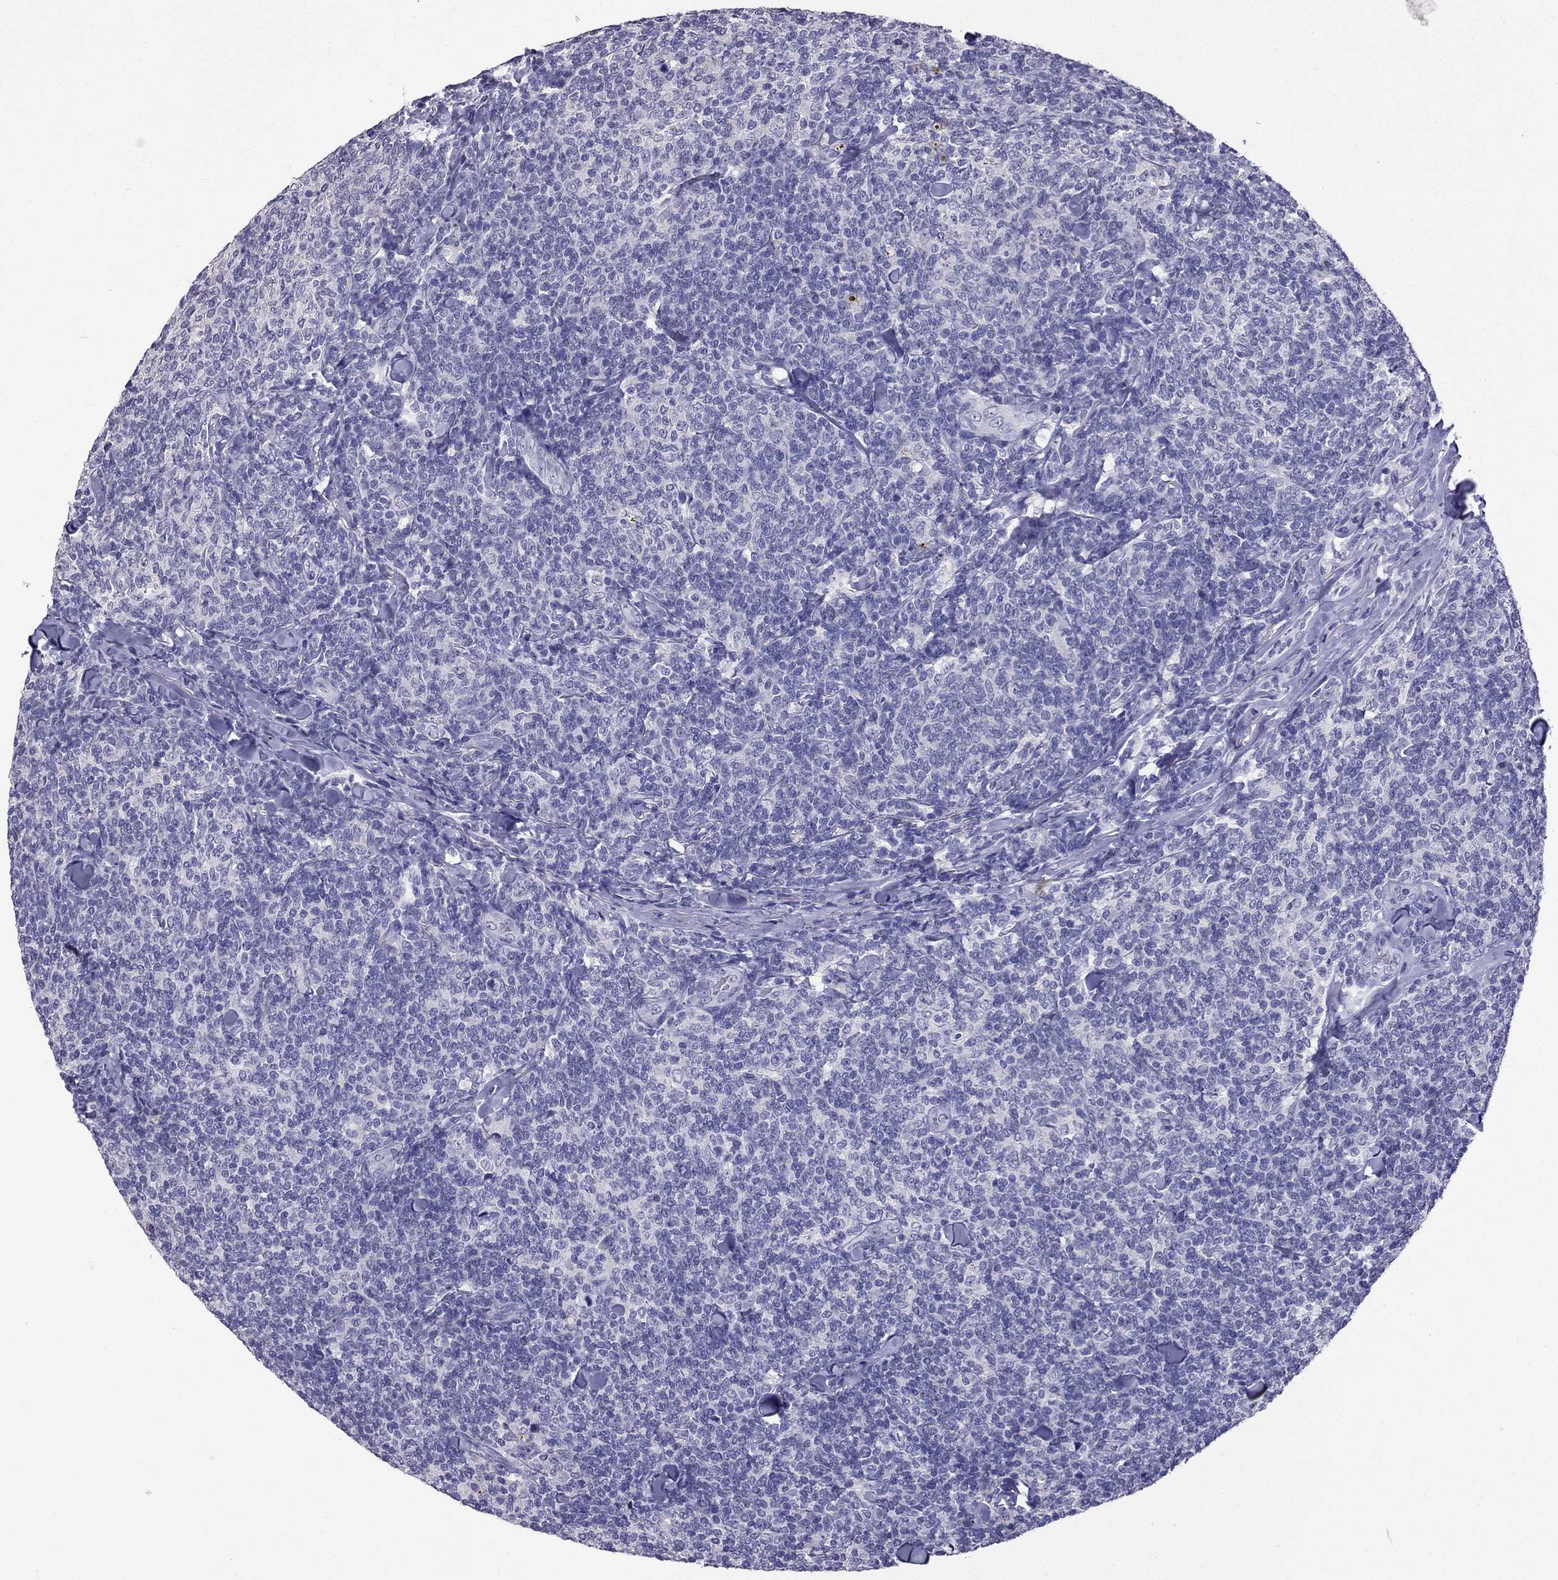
{"staining": {"intensity": "negative", "quantity": "none", "location": "none"}, "tissue": "lymphoma", "cell_type": "Tumor cells", "image_type": "cancer", "snomed": [{"axis": "morphology", "description": "Malignant lymphoma, non-Hodgkin's type, Low grade"}, {"axis": "topography", "description": "Lymph node"}], "caption": "High magnification brightfield microscopy of lymphoma stained with DAB (3,3'-diaminobenzidine) (brown) and counterstained with hematoxylin (blue): tumor cells show no significant expression.", "gene": "SCG5", "patient": {"sex": "female", "age": 56}}